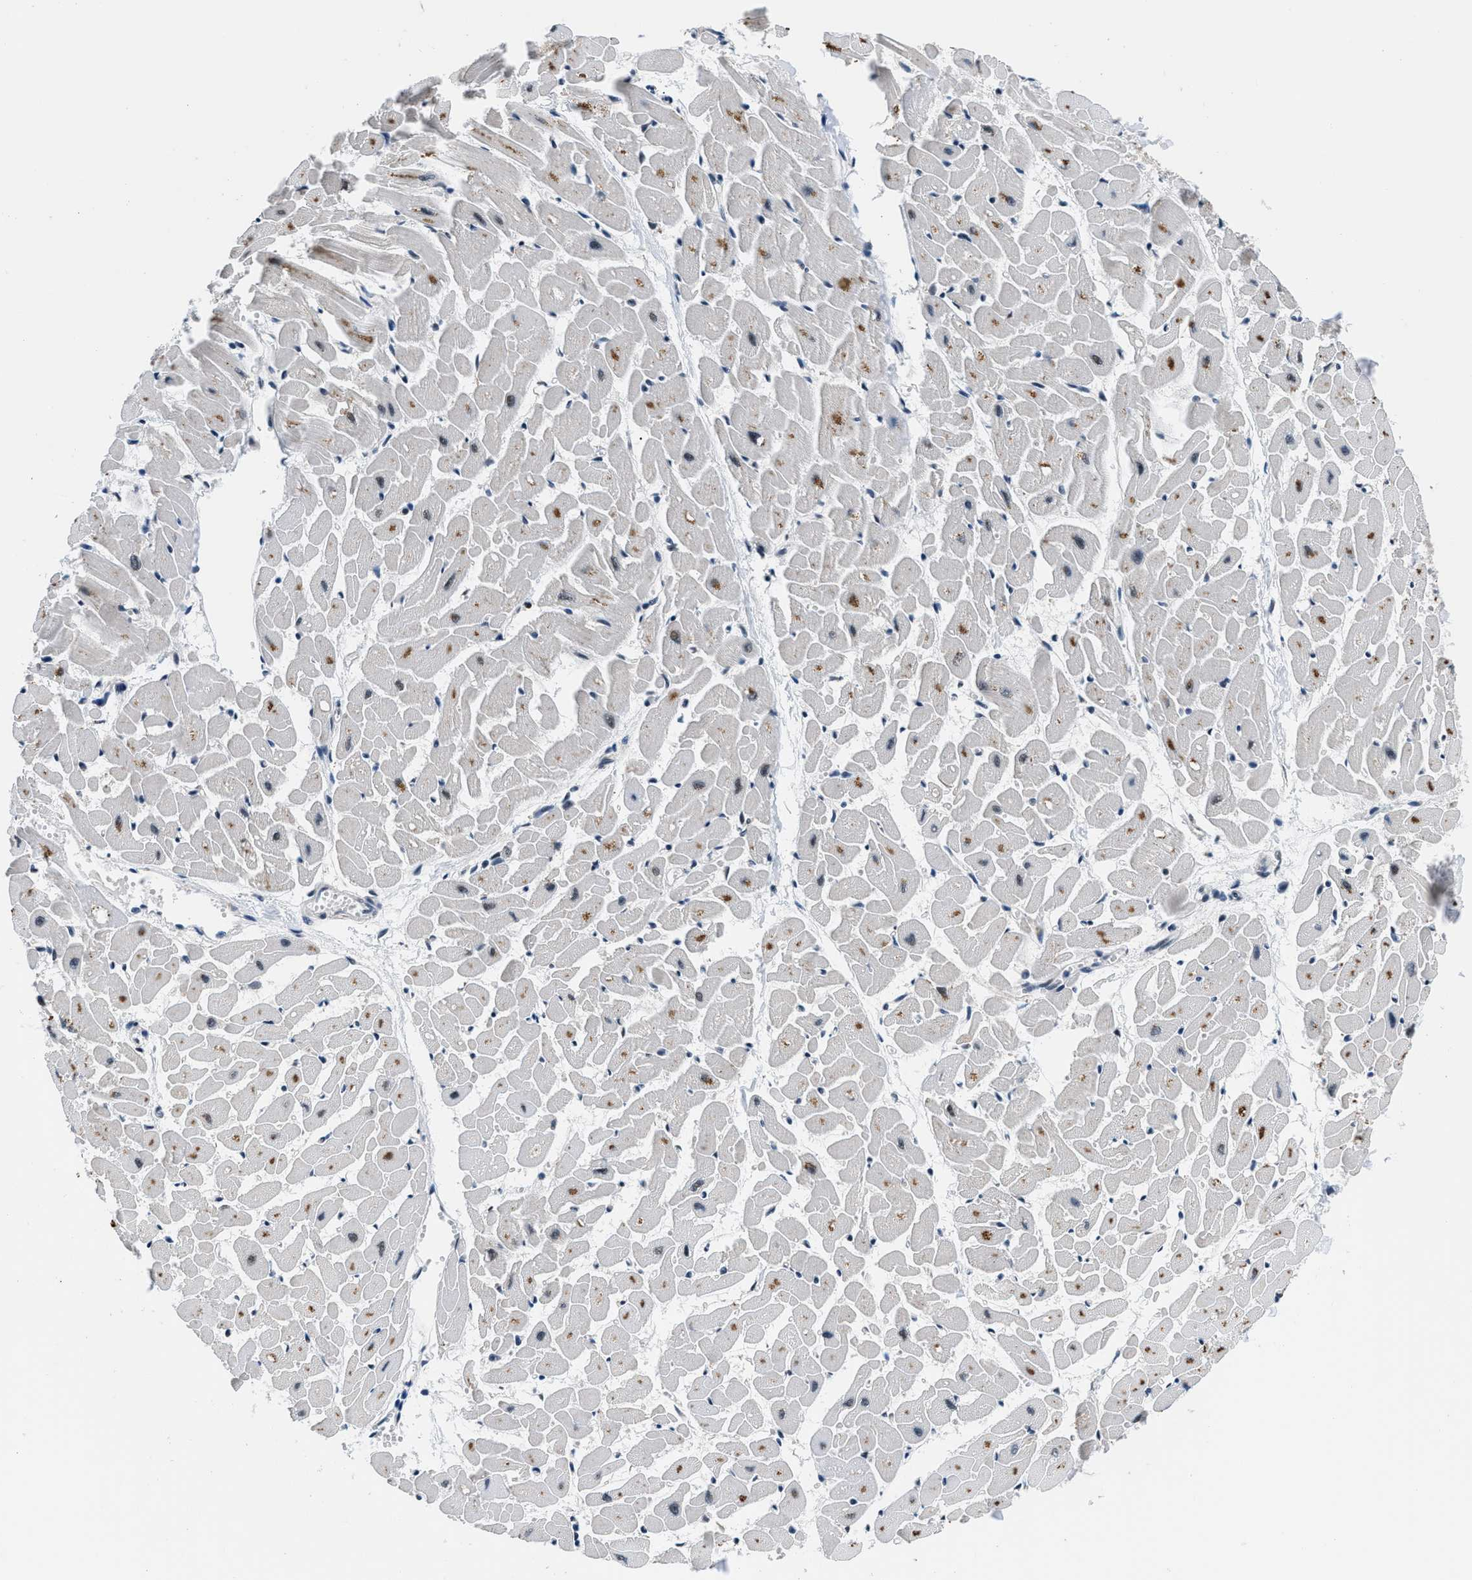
{"staining": {"intensity": "moderate", "quantity": "<25%", "location": "cytoplasmic/membranous,nuclear"}, "tissue": "heart muscle", "cell_type": "Cardiomyocytes", "image_type": "normal", "snomed": [{"axis": "morphology", "description": "Normal tissue, NOS"}, {"axis": "topography", "description": "Heart"}], "caption": "A micrograph showing moderate cytoplasmic/membranous,nuclear positivity in about <25% of cardiomyocytes in normal heart muscle, as visualized by brown immunohistochemical staining.", "gene": "KDM3B", "patient": {"sex": "female", "age": 19}}